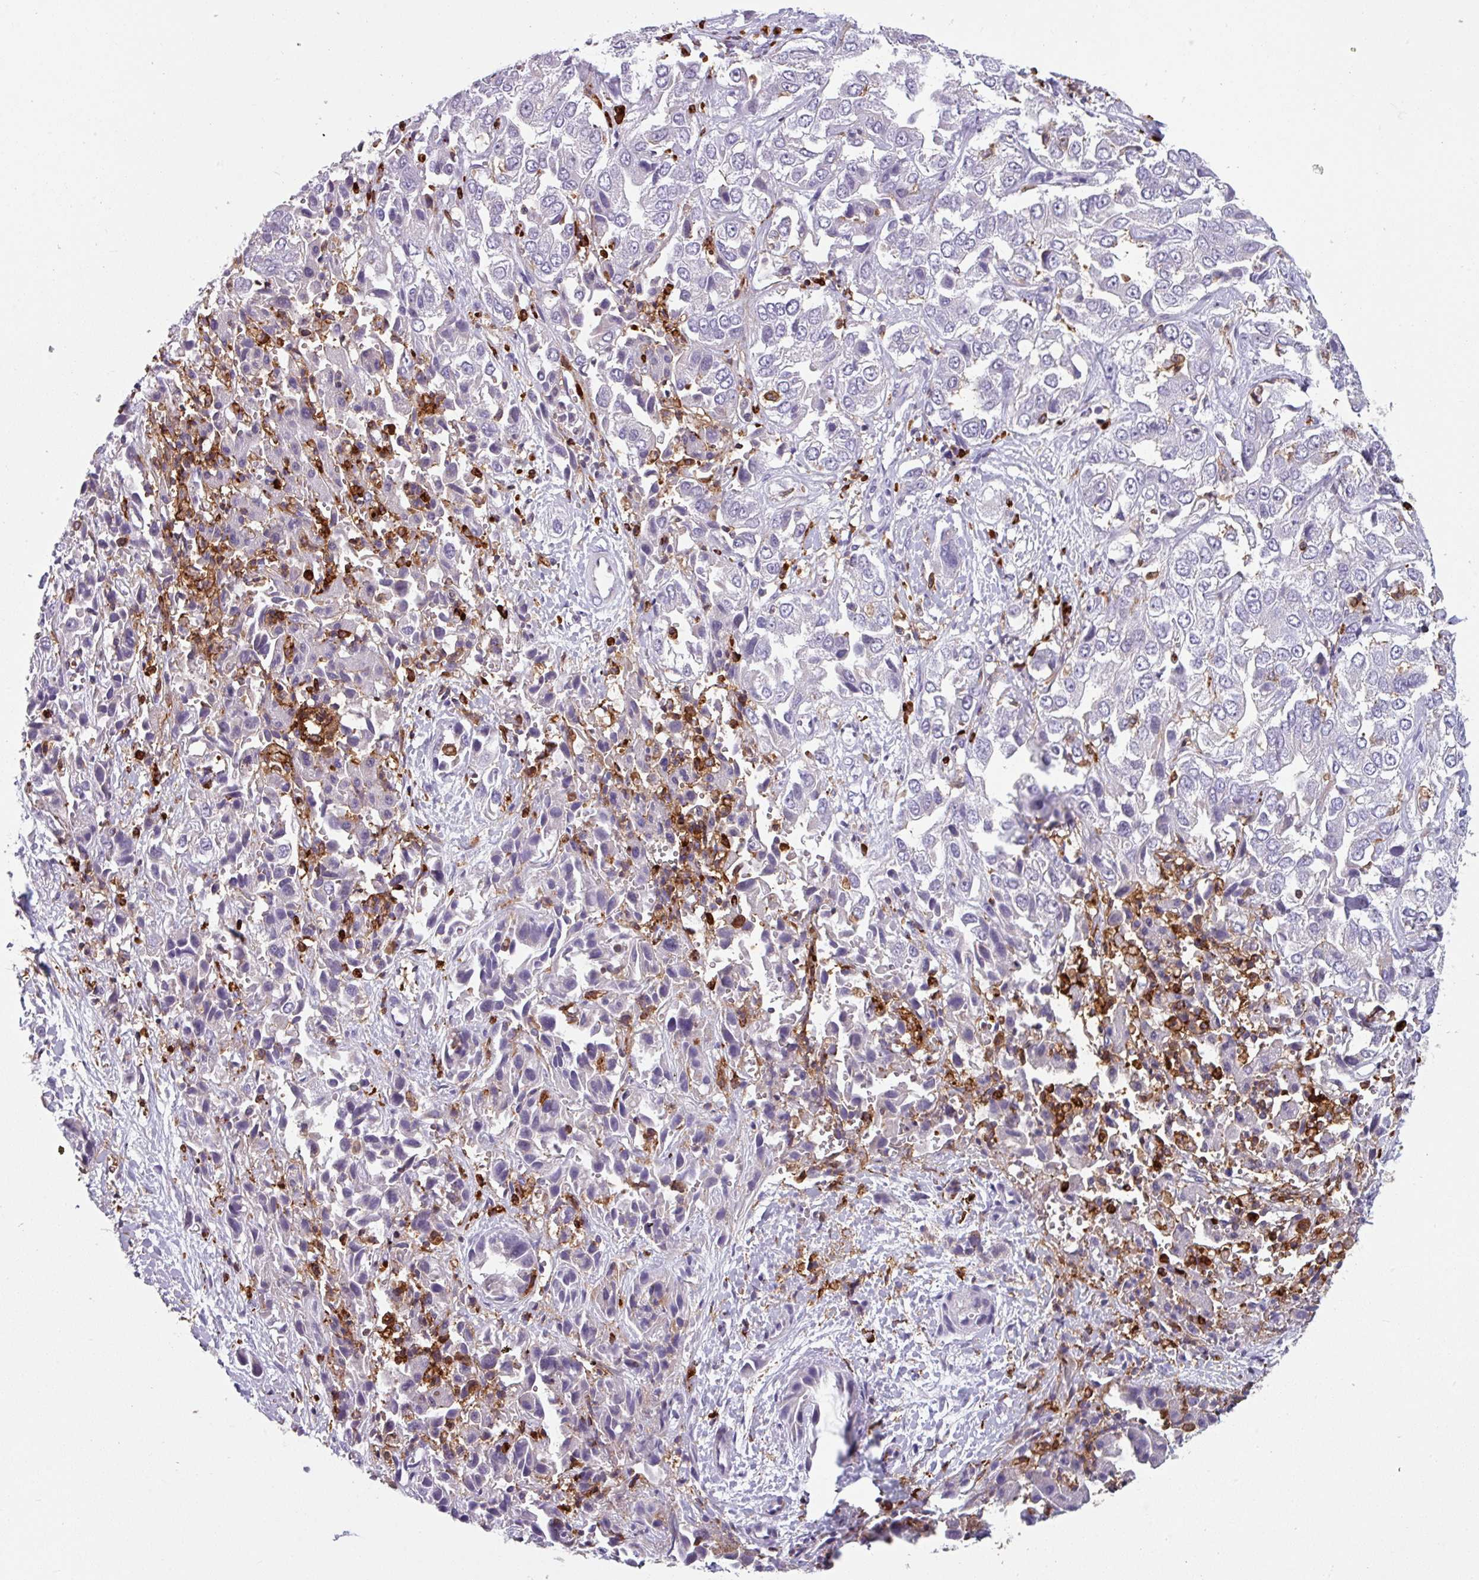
{"staining": {"intensity": "negative", "quantity": "none", "location": "none"}, "tissue": "liver cancer", "cell_type": "Tumor cells", "image_type": "cancer", "snomed": [{"axis": "morphology", "description": "Cholangiocarcinoma"}, {"axis": "topography", "description": "Liver"}], "caption": "IHC of human liver cholangiocarcinoma displays no positivity in tumor cells.", "gene": "EXOSC5", "patient": {"sex": "female", "age": 52}}